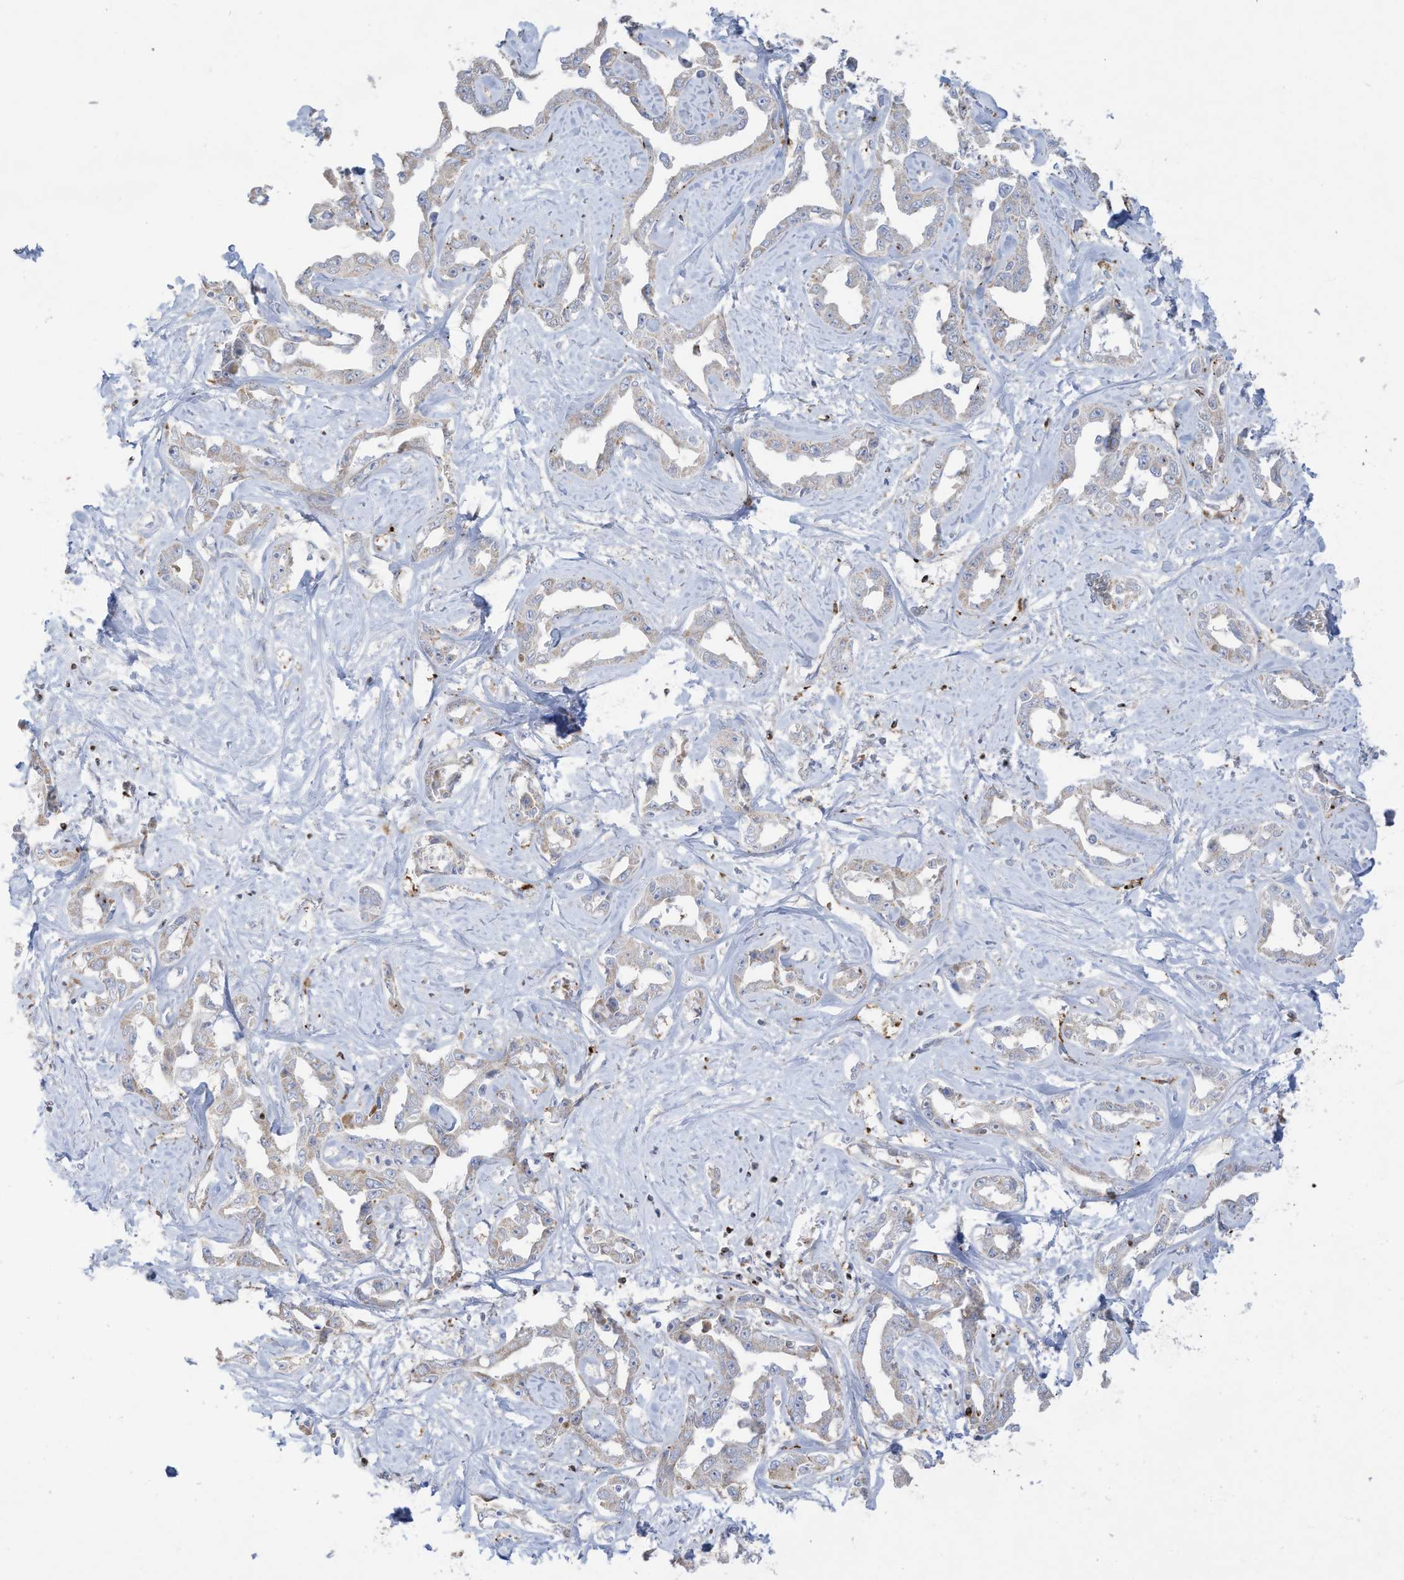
{"staining": {"intensity": "negative", "quantity": "none", "location": "none"}, "tissue": "liver cancer", "cell_type": "Tumor cells", "image_type": "cancer", "snomed": [{"axis": "morphology", "description": "Cholangiocarcinoma"}, {"axis": "topography", "description": "Liver"}], "caption": "This histopathology image is of liver cholangiocarcinoma stained with immunohistochemistry to label a protein in brown with the nuclei are counter-stained blue. There is no staining in tumor cells. Nuclei are stained in blue.", "gene": "THNSL2", "patient": {"sex": "male", "age": 59}}